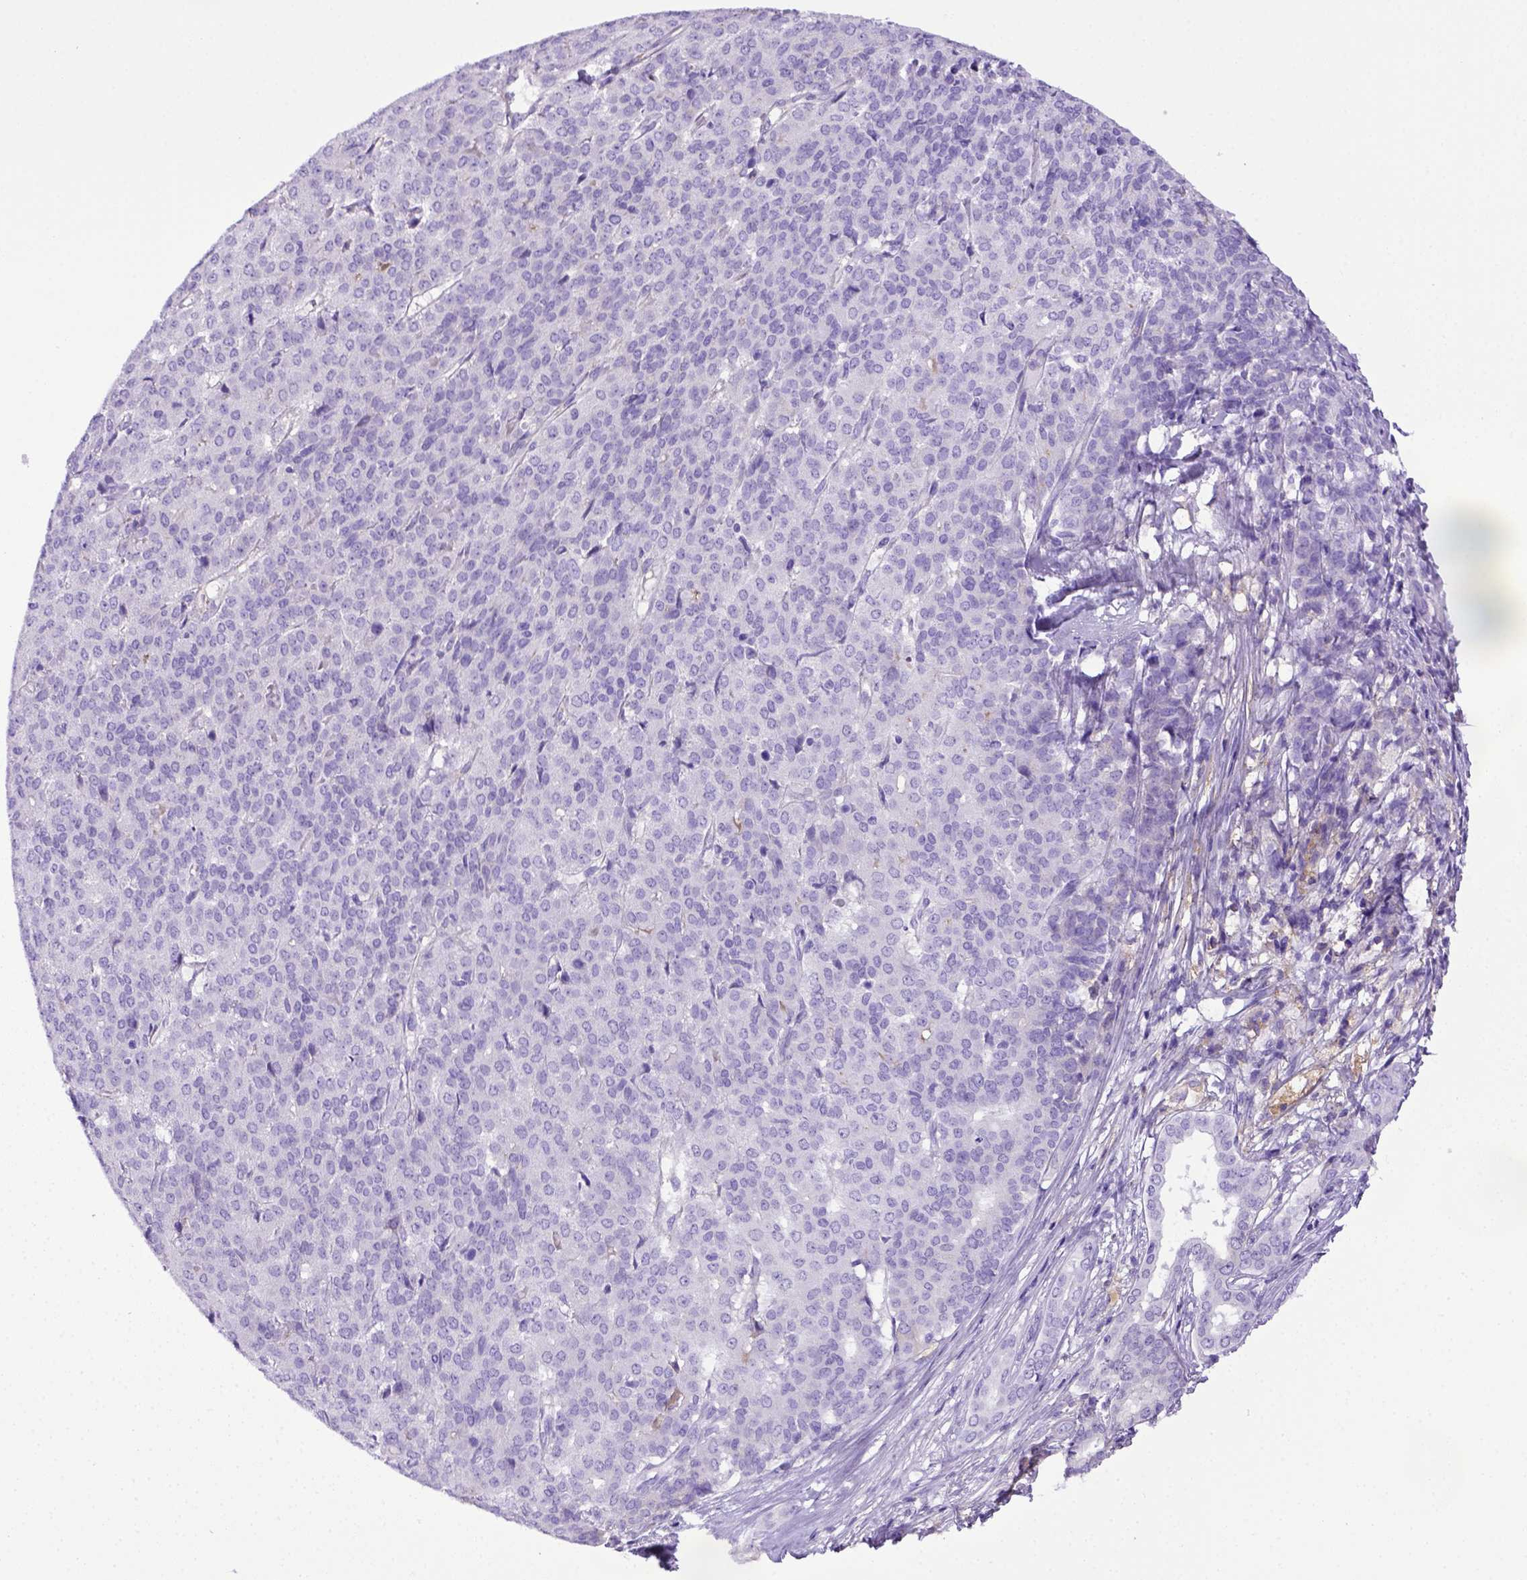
{"staining": {"intensity": "negative", "quantity": "none", "location": "none"}, "tissue": "liver cancer", "cell_type": "Tumor cells", "image_type": "cancer", "snomed": [{"axis": "morphology", "description": "Cholangiocarcinoma"}, {"axis": "topography", "description": "Liver"}], "caption": "This is an IHC photomicrograph of human liver cancer (cholangiocarcinoma). There is no expression in tumor cells.", "gene": "ITIH4", "patient": {"sex": "female", "age": 47}}